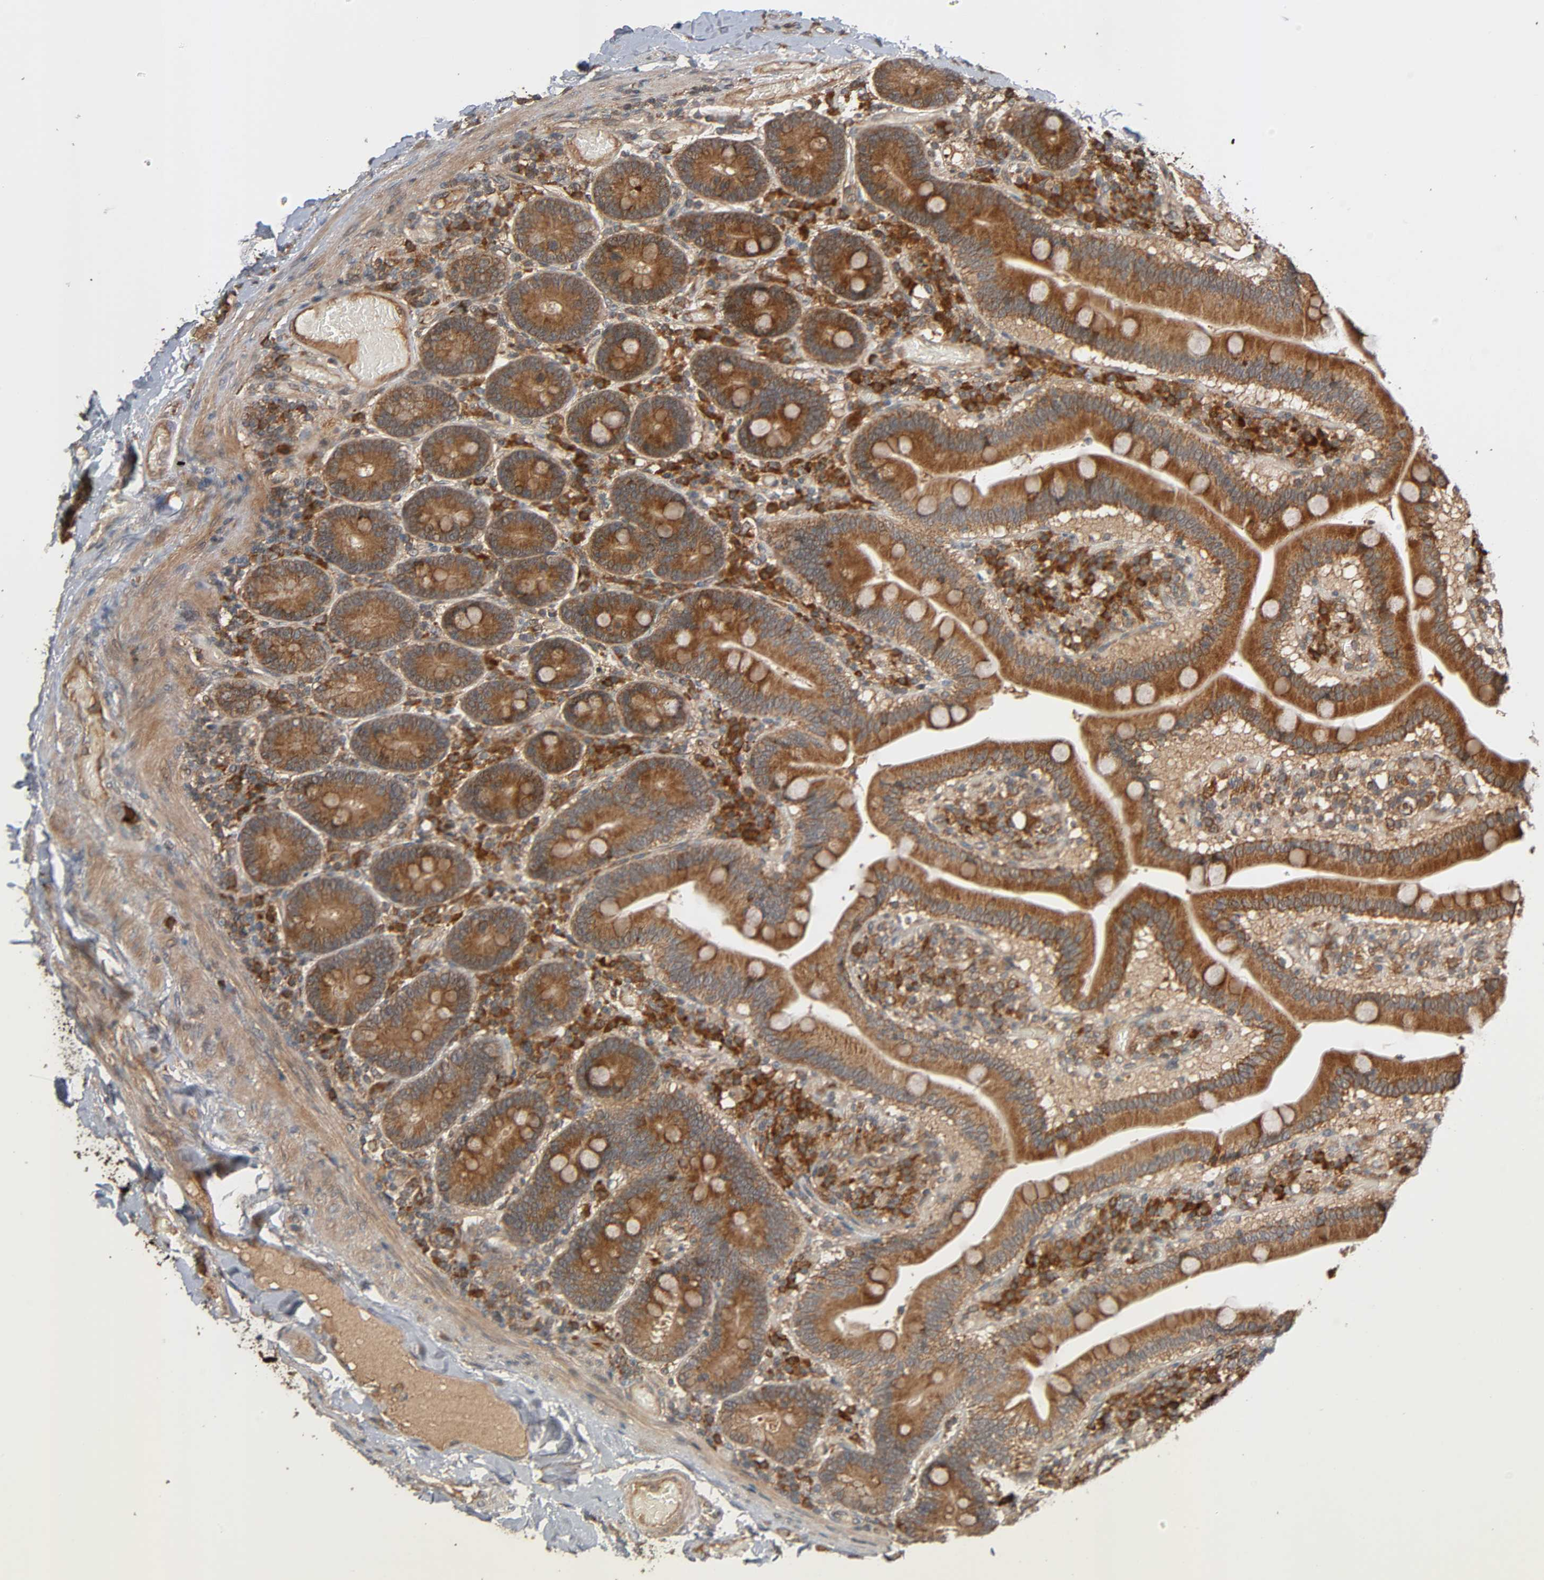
{"staining": {"intensity": "strong", "quantity": ">75%", "location": "cytoplasmic/membranous"}, "tissue": "duodenum", "cell_type": "Glandular cells", "image_type": "normal", "snomed": [{"axis": "morphology", "description": "Normal tissue, NOS"}, {"axis": "topography", "description": "Duodenum"}], "caption": "IHC (DAB (3,3'-diaminobenzidine)) staining of normal duodenum demonstrates strong cytoplasmic/membranous protein staining in about >75% of glandular cells.", "gene": "MAP3K8", "patient": {"sex": "male", "age": 66}}